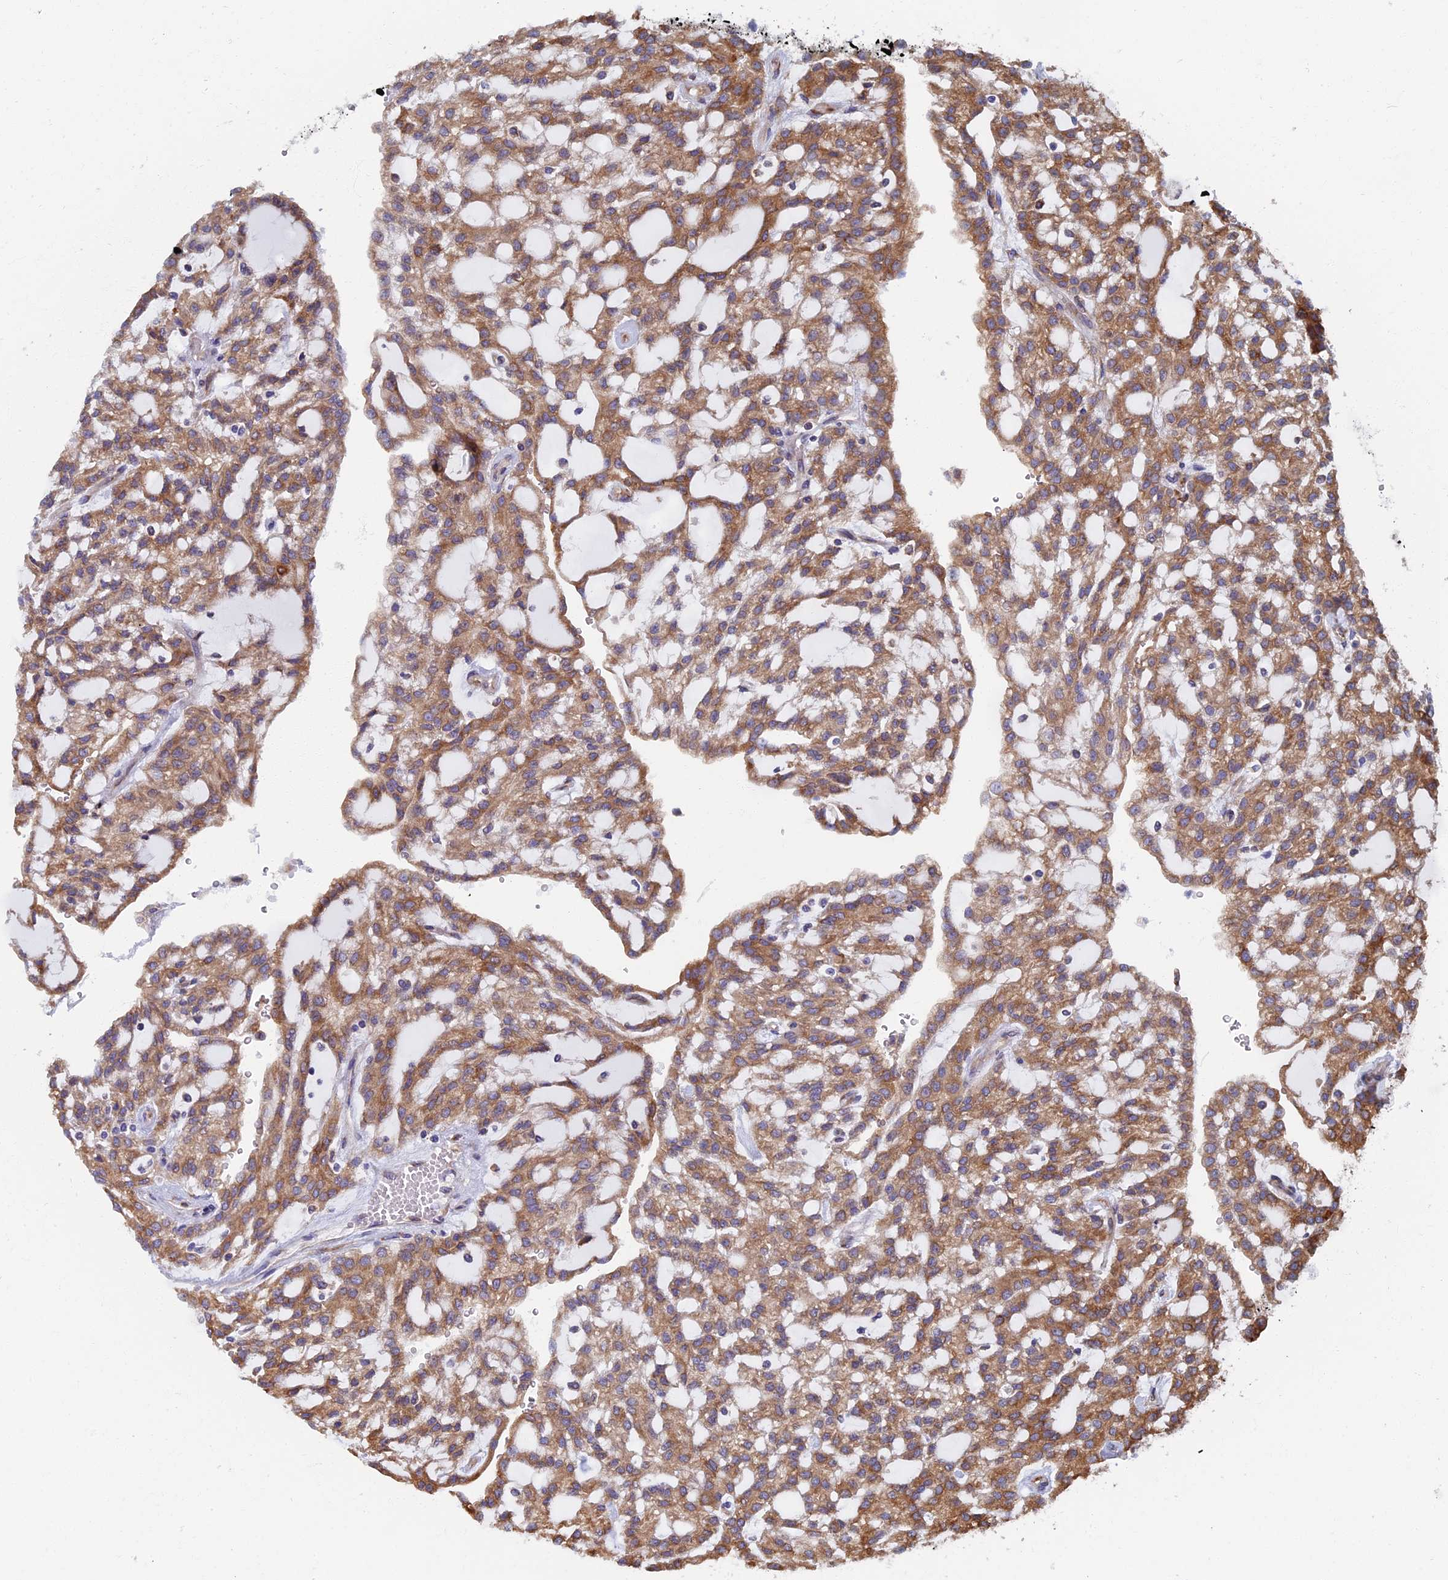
{"staining": {"intensity": "moderate", "quantity": ">75%", "location": "cytoplasmic/membranous"}, "tissue": "renal cancer", "cell_type": "Tumor cells", "image_type": "cancer", "snomed": [{"axis": "morphology", "description": "Adenocarcinoma, NOS"}, {"axis": "topography", "description": "Kidney"}], "caption": "Immunohistochemistry (IHC) image of renal cancer stained for a protein (brown), which shows medium levels of moderate cytoplasmic/membranous expression in about >75% of tumor cells.", "gene": "YBX1", "patient": {"sex": "male", "age": 63}}